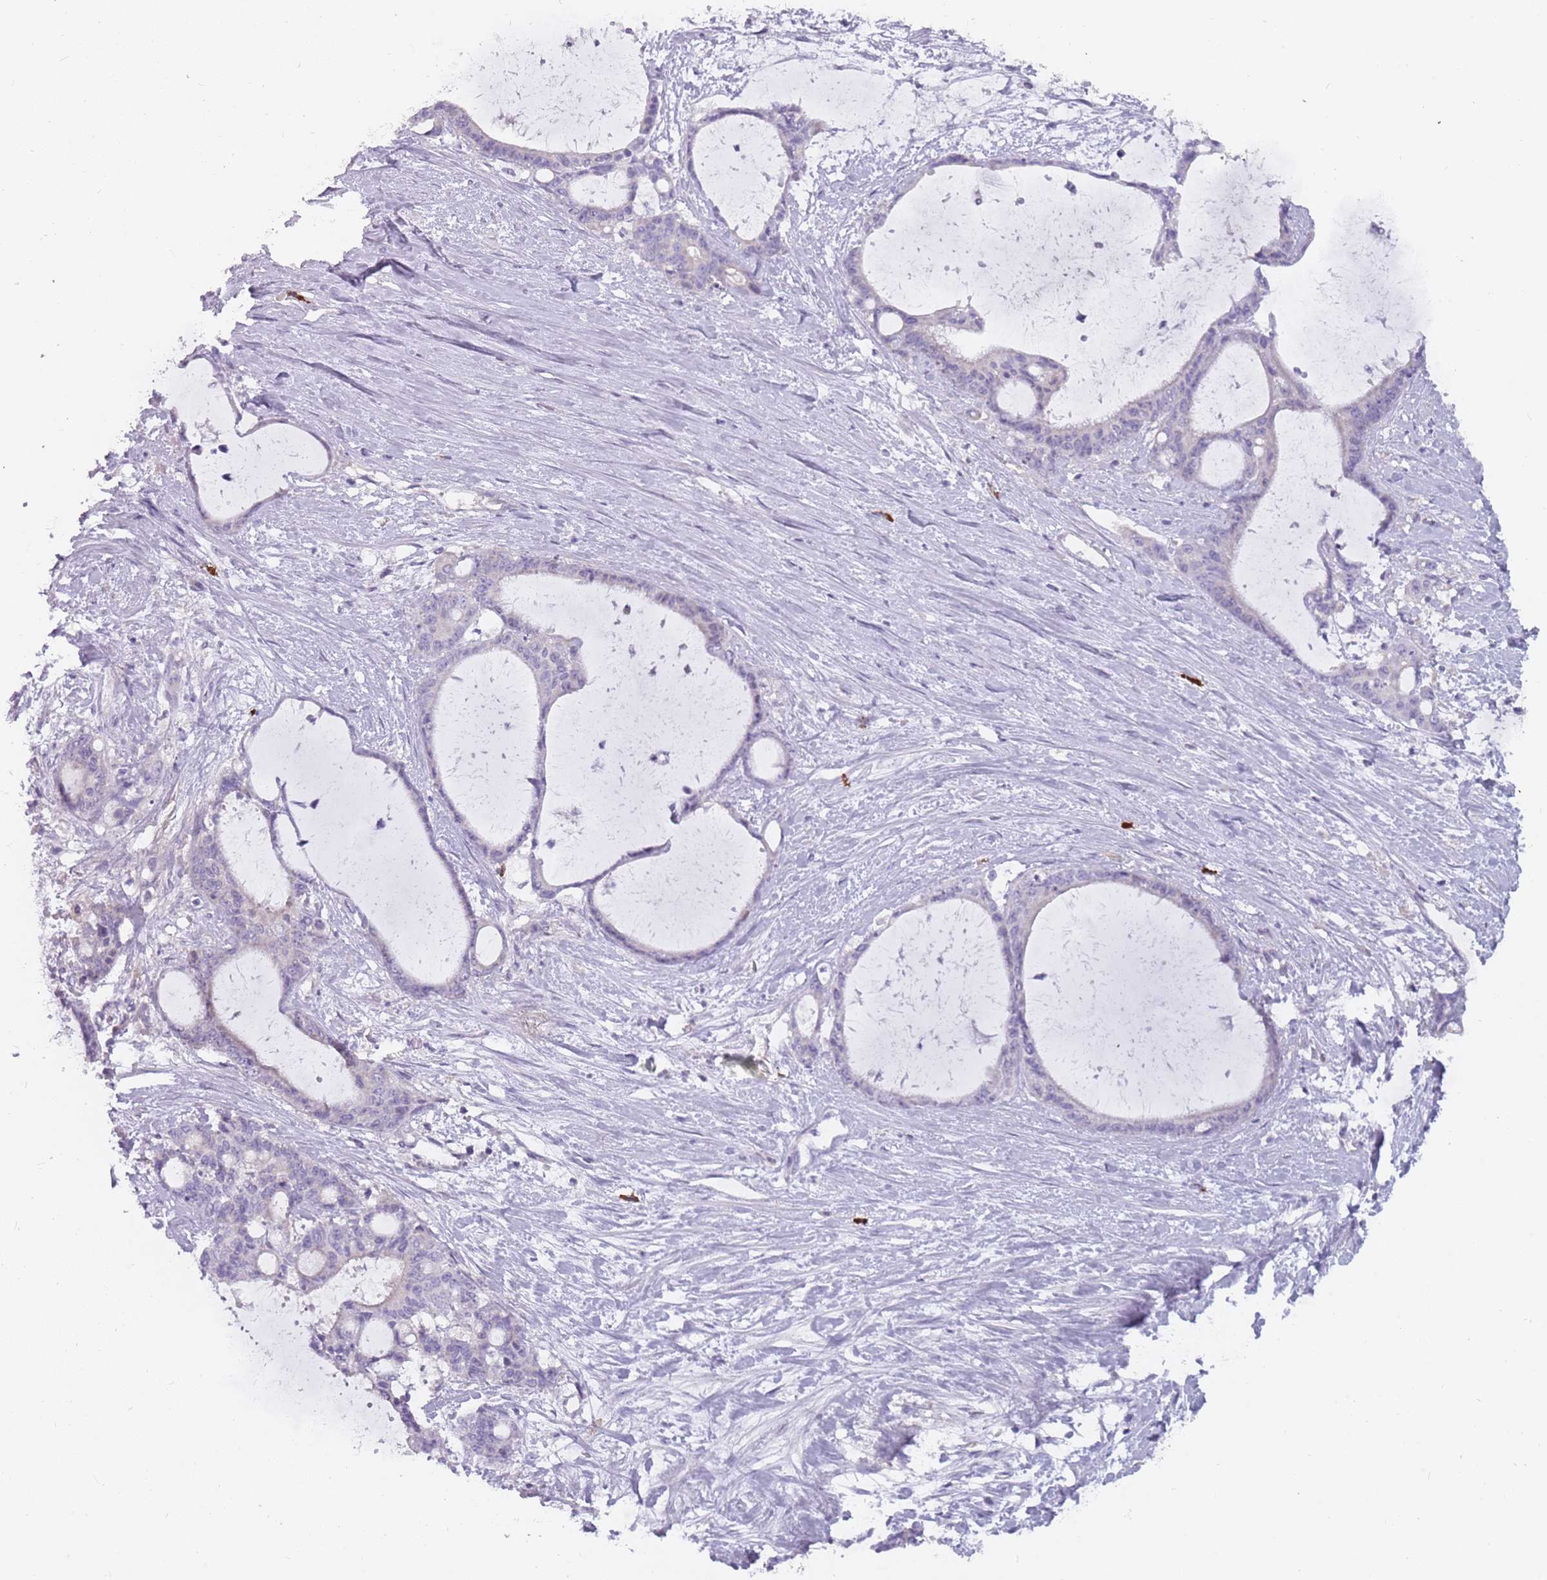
{"staining": {"intensity": "negative", "quantity": "none", "location": "none"}, "tissue": "liver cancer", "cell_type": "Tumor cells", "image_type": "cancer", "snomed": [{"axis": "morphology", "description": "Normal tissue, NOS"}, {"axis": "morphology", "description": "Cholangiocarcinoma"}, {"axis": "topography", "description": "Liver"}, {"axis": "topography", "description": "Peripheral nerve tissue"}], "caption": "Immunohistochemical staining of human liver cancer displays no significant staining in tumor cells. The staining is performed using DAB brown chromogen with nuclei counter-stained in using hematoxylin.", "gene": "DDX4", "patient": {"sex": "female", "age": 73}}